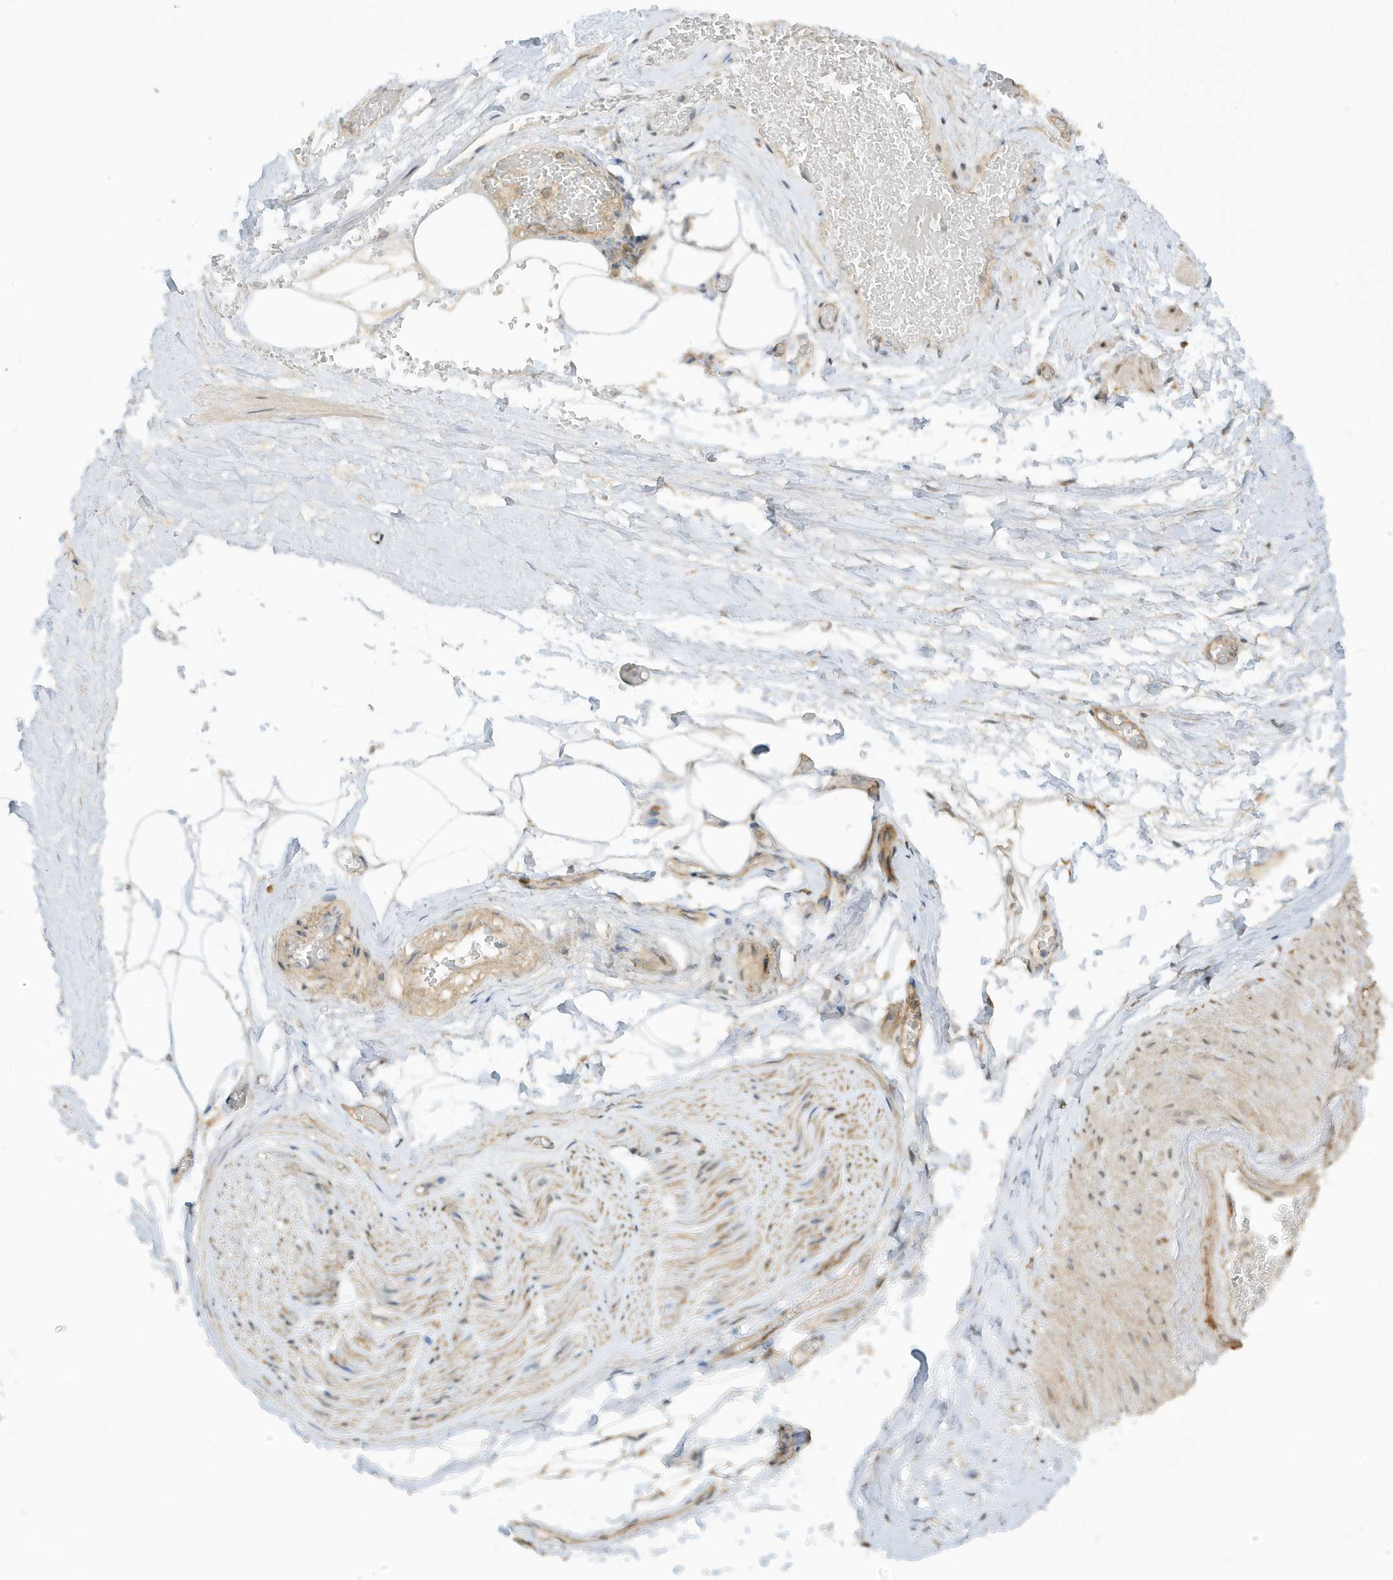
{"staining": {"intensity": "weak", "quantity": ">75%", "location": "cytoplasmic/membranous"}, "tissue": "adipose tissue", "cell_type": "Adipocytes", "image_type": "normal", "snomed": [{"axis": "morphology", "description": "Normal tissue, NOS"}, {"axis": "morphology", "description": "Adenocarcinoma, Low grade"}, {"axis": "topography", "description": "Prostate"}, {"axis": "topography", "description": "Peripheral nerve tissue"}], "caption": "A micrograph of adipose tissue stained for a protein shows weak cytoplasmic/membranous brown staining in adipocytes. The staining was performed using DAB to visualize the protein expression in brown, while the nuclei were stained in blue with hematoxylin (Magnification: 20x).", "gene": "SCARF2", "patient": {"sex": "male", "age": 63}}